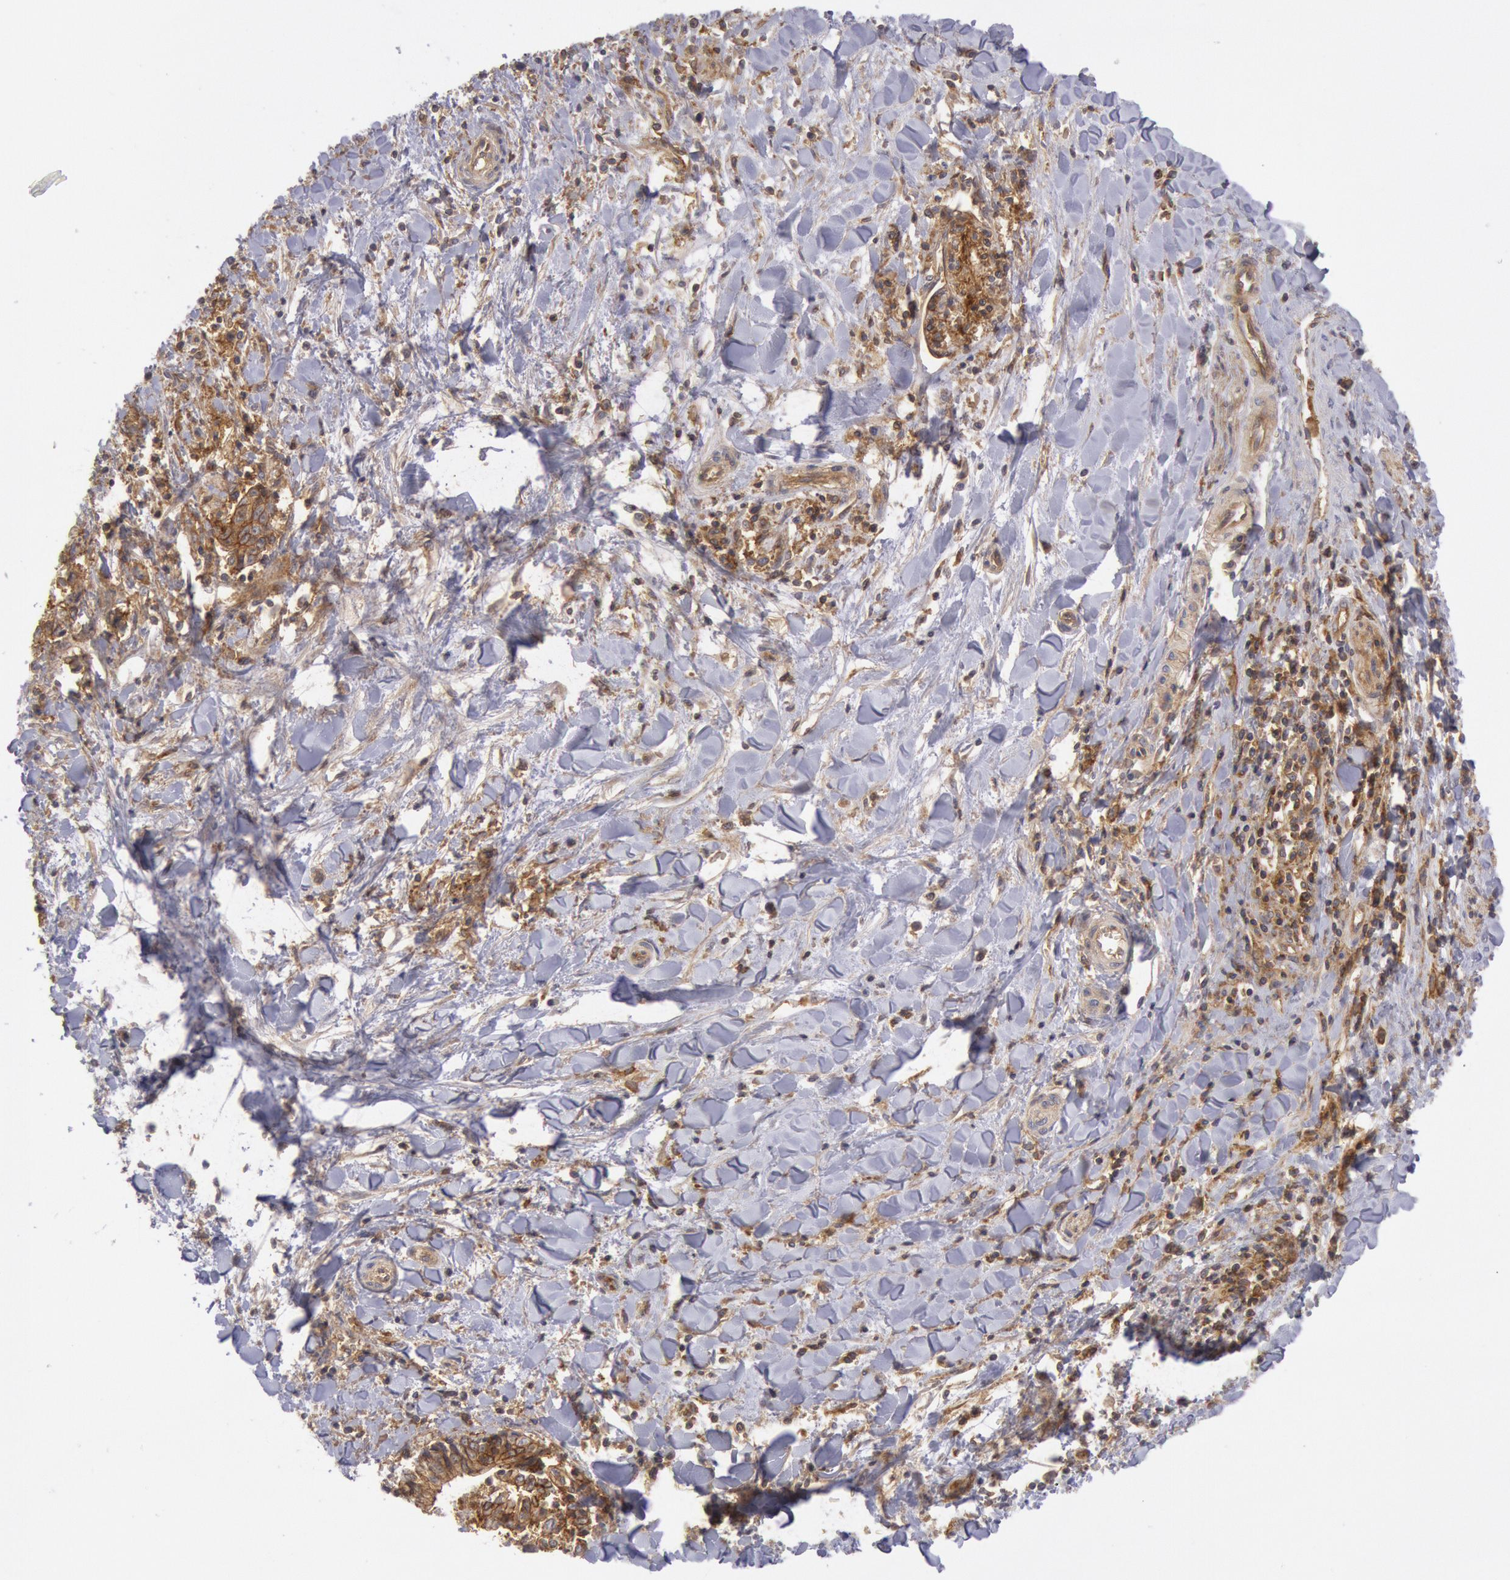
{"staining": {"intensity": "moderate", "quantity": "25%-75%", "location": "cytoplasmic/membranous"}, "tissue": "liver cancer", "cell_type": "Tumor cells", "image_type": "cancer", "snomed": [{"axis": "morphology", "description": "Cholangiocarcinoma"}, {"axis": "topography", "description": "Liver"}], "caption": "Protein staining exhibits moderate cytoplasmic/membranous expression in about 25%-75% of tumor cells in liver cancer (cholangiocarcinoma).", "gene": "STX4", "patient": {"sex": "male", "age": 57}}